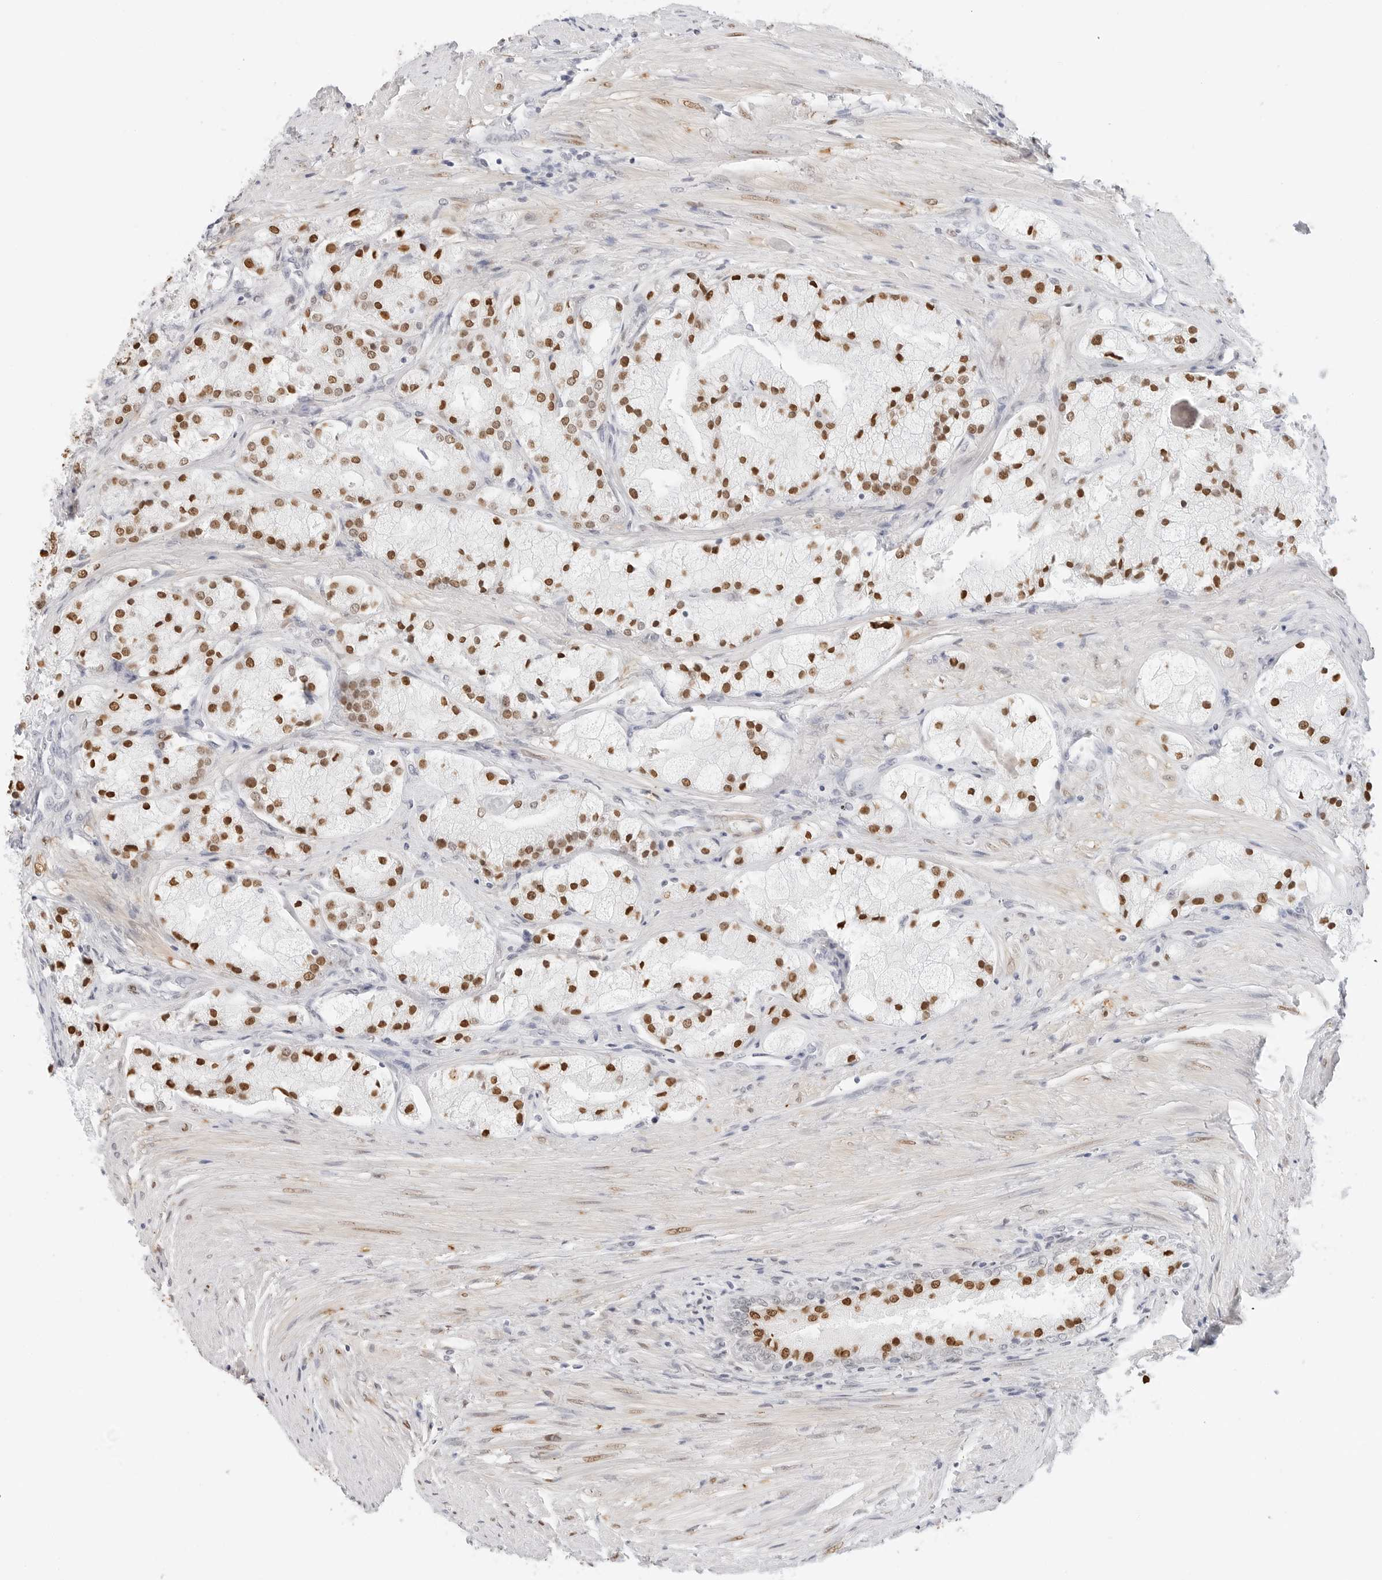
{"staining": {"intensity": "strong", "quantity": ">75%", "location": "nuclear"}, "tissue": "prostate cancer", "cell_type": "Tumor cells", "image_type": "cancer", "snomed": [{"axis": "morphology", "description": "Adenocarcinoma, High grade"}, {"axis": "topography", "description": "Prostate"}], "caption": "This is an image of immunohistochemistry (IHC) staining of prostate adenocarcinoma (high-grade), which shows strong positivity in the nuclear of tumor cells.", "gene": "SPIDR", "patient": {"sex": "male", "age": 50}}